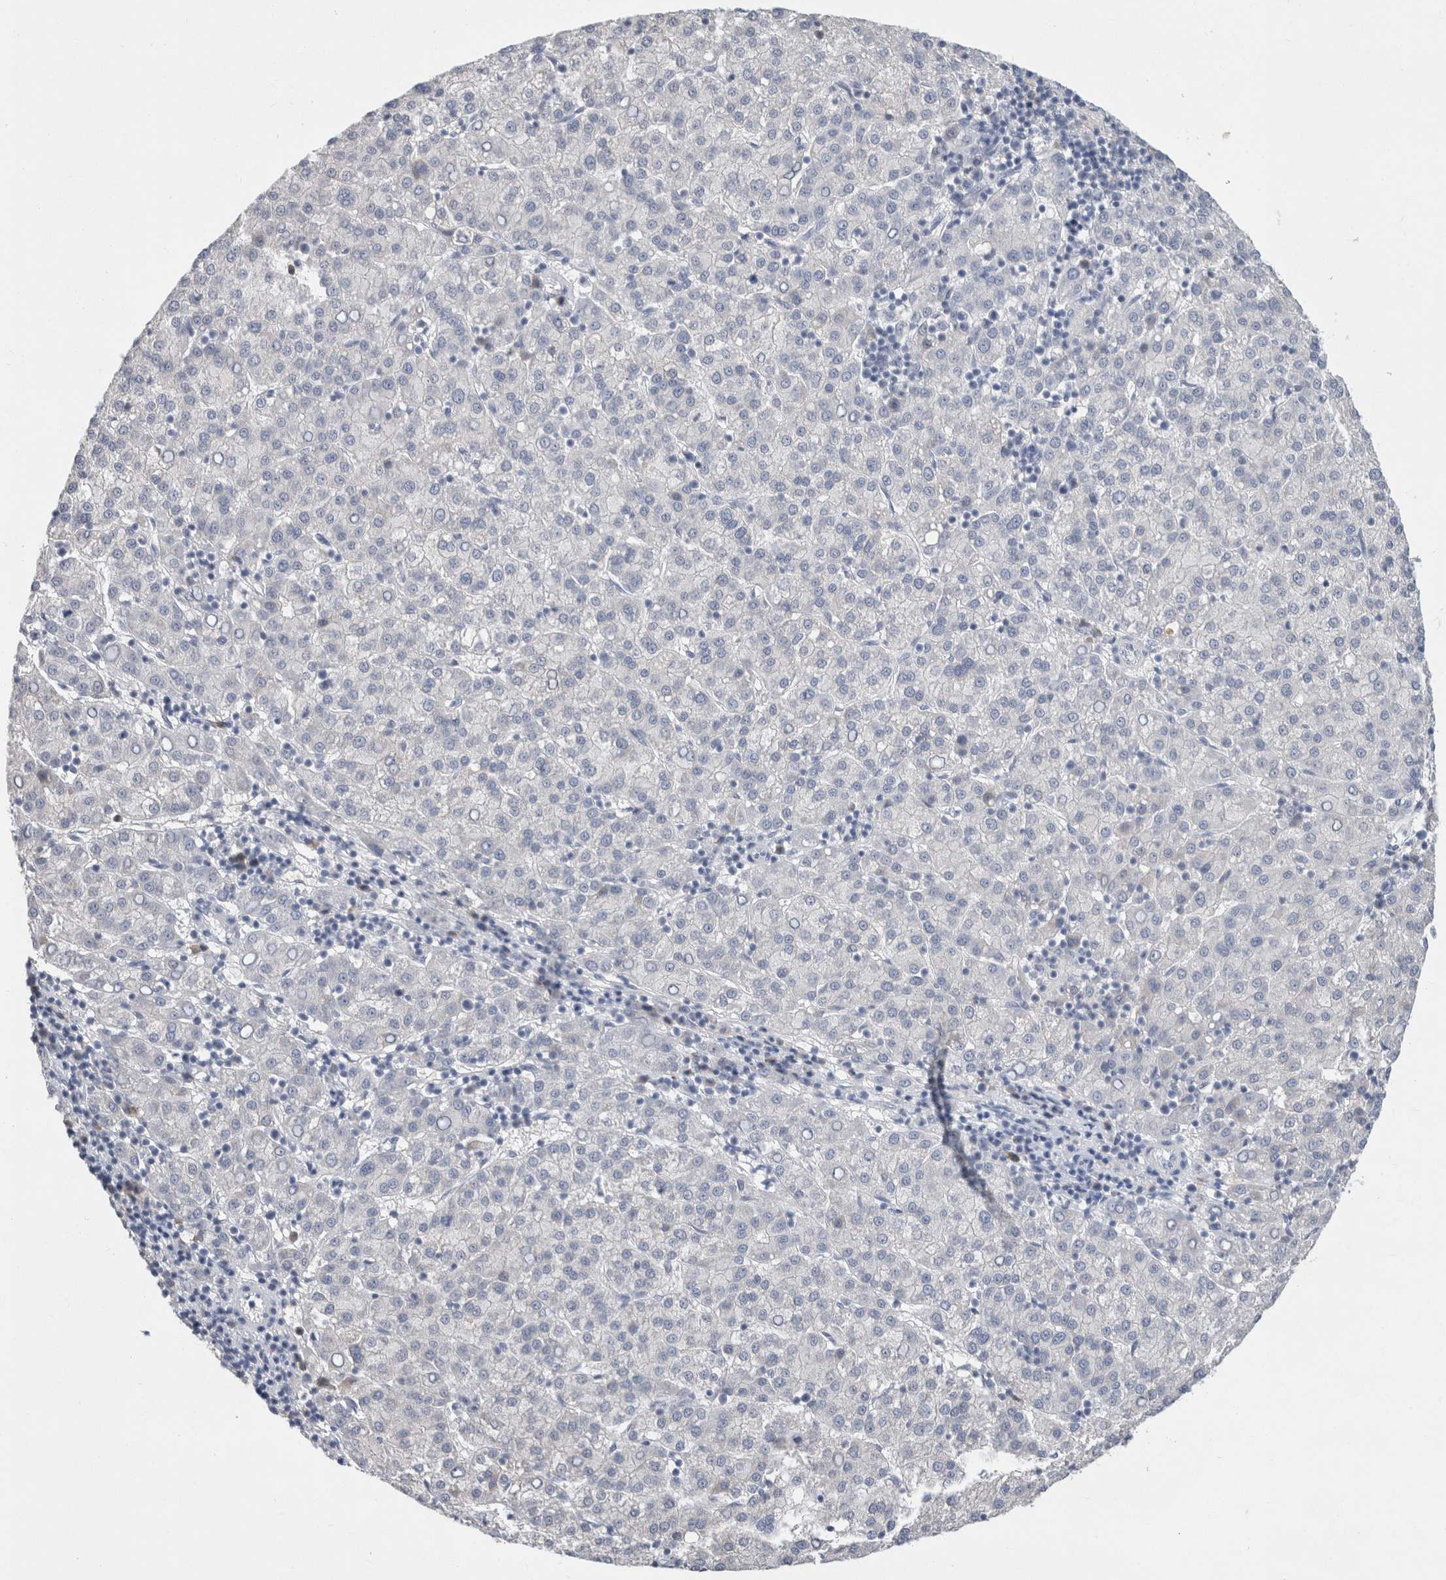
{"staining": {"intensity": "negative", "quantity": "none", "location": "none"}, "tissue": "liver cancer", "cell_type": "Tumor cells", "image_type": "cancer", "snomed": [{"axis": "morphology", "description": "Carcinoma, Hepatocellular, NOS"}, {"axis": "topography", "description": "Liver"}], "caption": "Immunohistochemical staining of human liver hepatocellular carcinoma demonstrates no significant positivity in tumor cells.", "gene": "SCGB1A1", "patient": {"sex": "female", "age": 58}}